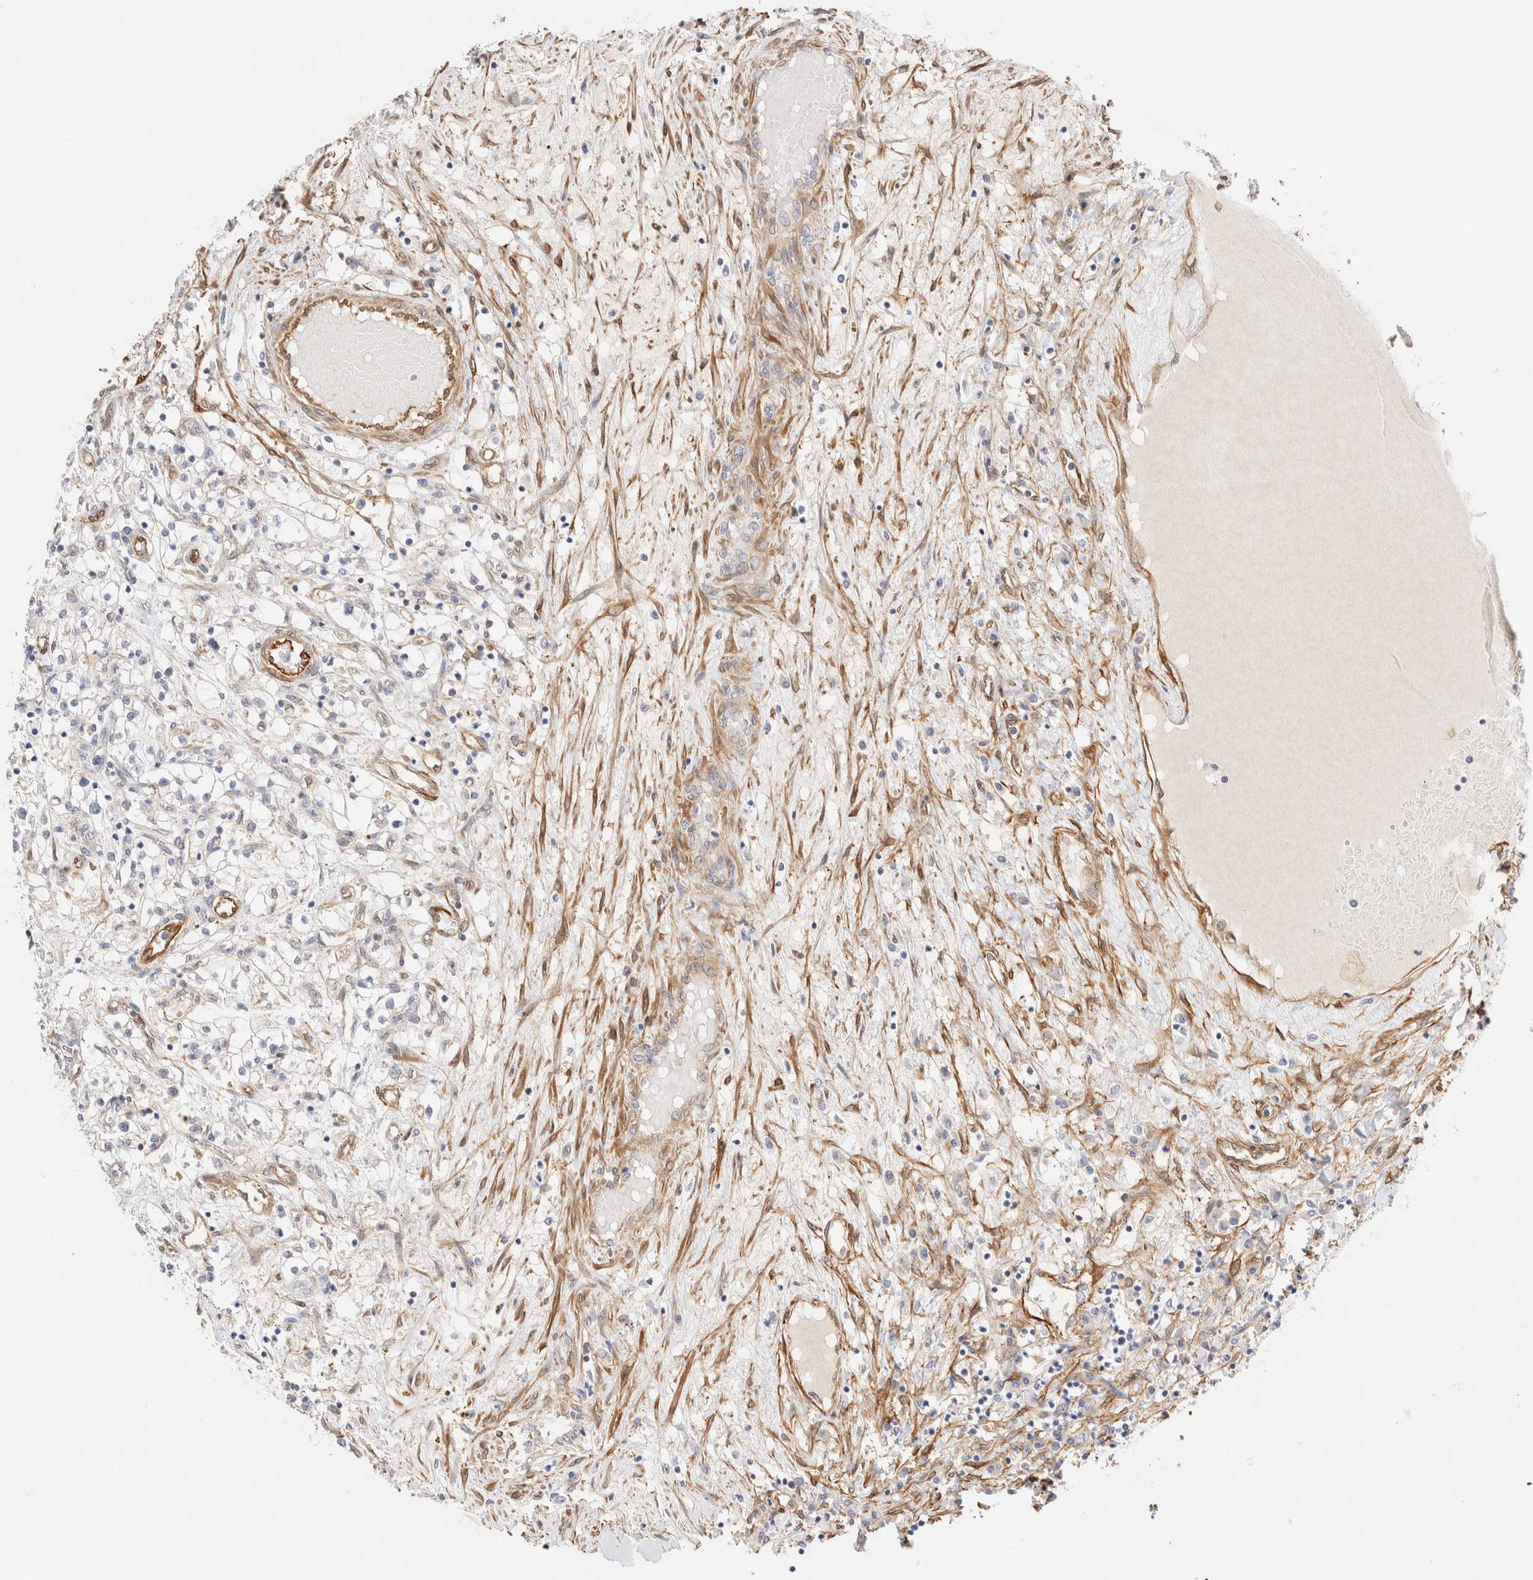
{"staining": {"intensity": "negative", "quantity": "none", "location": "none"}, "tissue": "renal cancer", "cell_type": "Tumor cells", "image_type": "cancer", "snomed": [{"axis": "morphology", "description": "Adenocarcinoma, NOS"}, {"axis": "topography", "description": "Kidney"}], "caption": "Protein analysis of renal adenocarcinoma exhibits no significant positivity in tumor cells.", "gene": "LMCD1", "patient": {"sex": "male", "age": 68}}